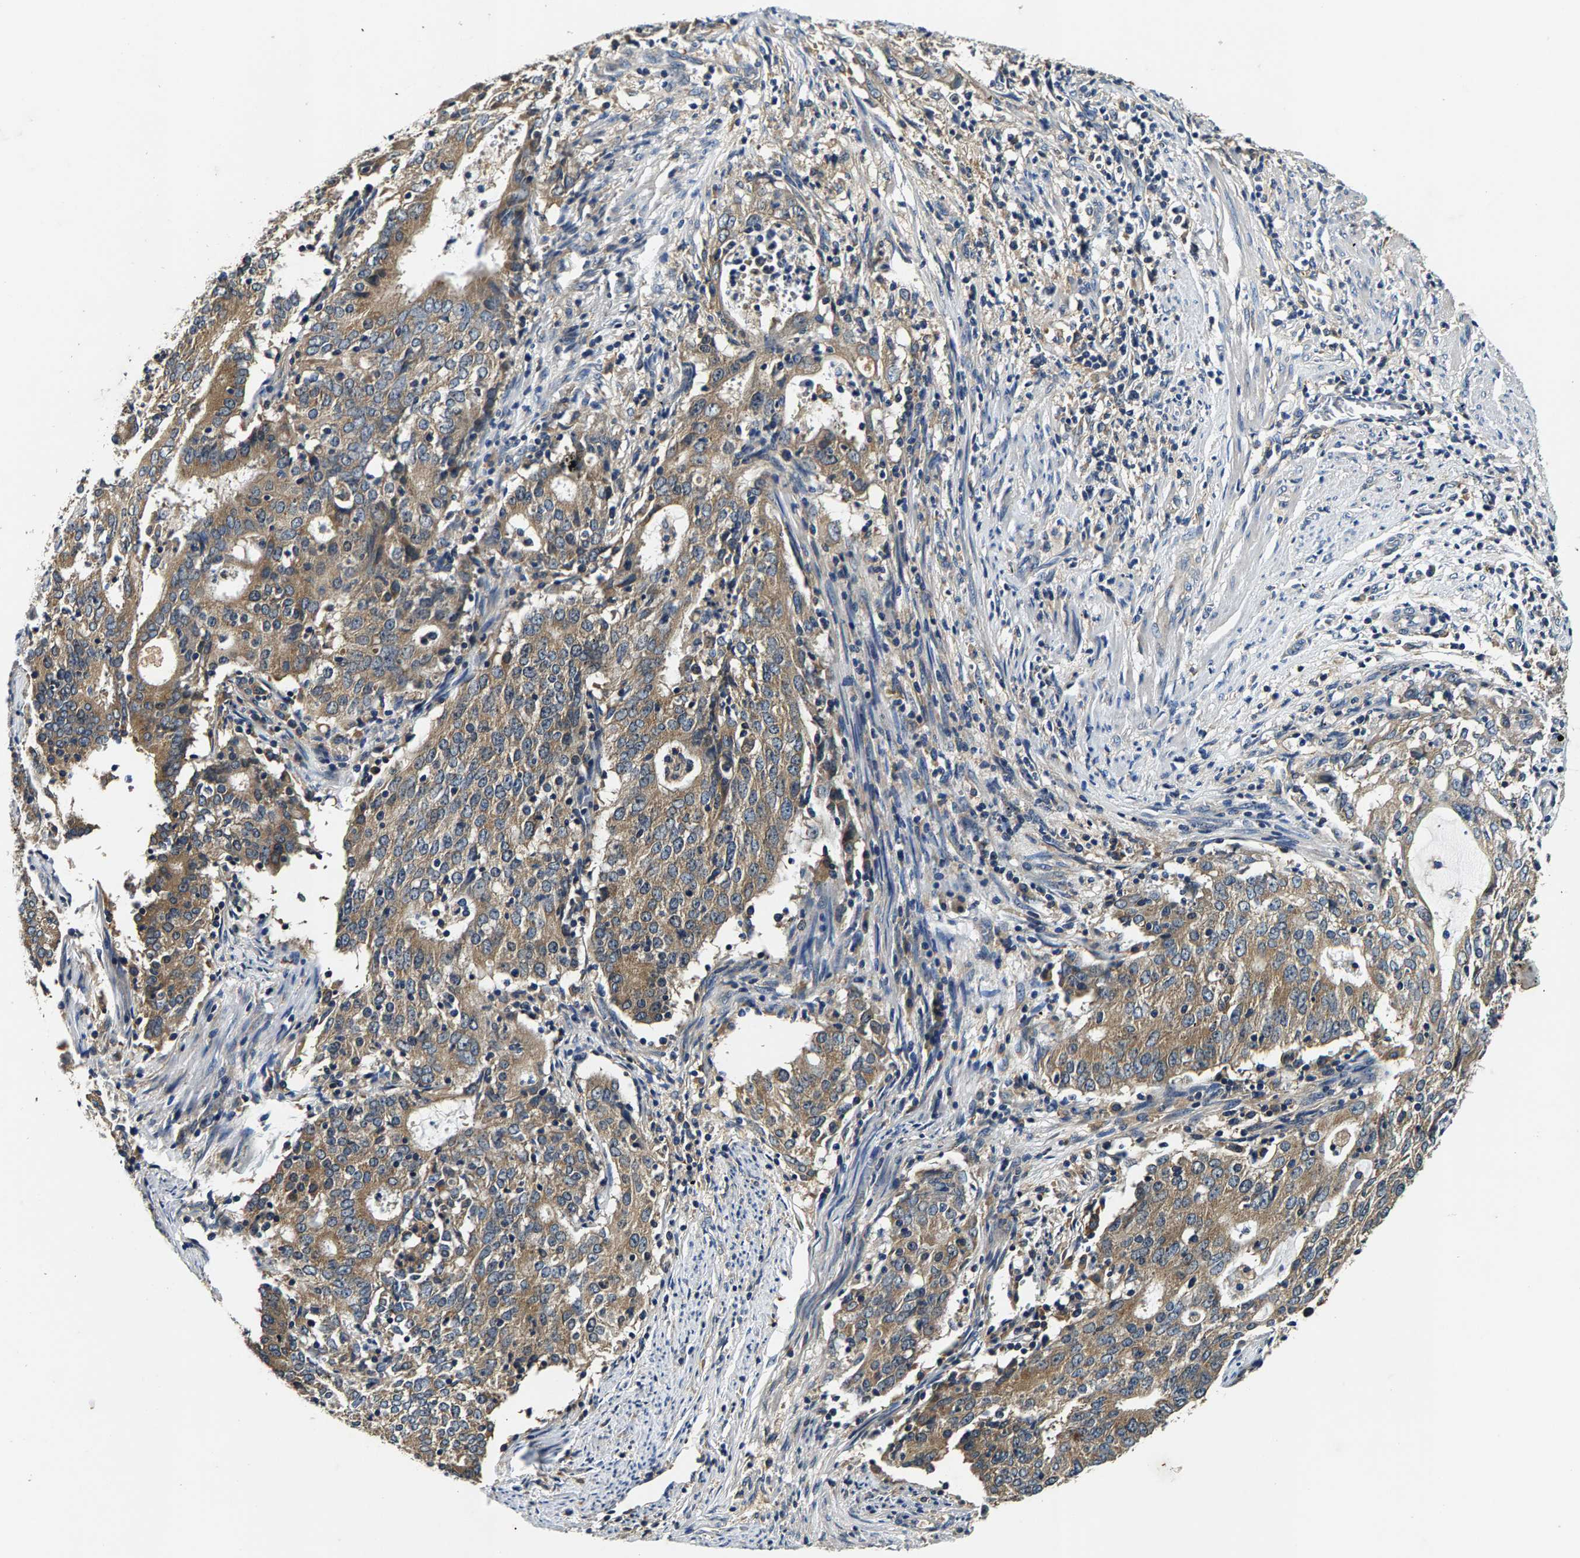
{"staining": {"intensity": "moderate", "quantity": ">75%", "location": "cytoplasmic/membranous"}, "tissue": "cervical cancer", "cell_type": "Tumor cells", "image_type": "cancer", "snomed": [{"axis": "morphology", "description": "Adenocarcinoma, NOS"}, {"axis": "topography", "description": "Cervix"}], "caption": "Protein expression analysis of human adenocarcinoma (cervical) reveals moderate cytoplasmic/membranous expression in approximately >75% of tumor cells. The staining was performed using DAB (3,3'-diaminobenzidine) to visualize the protein expression in brown, while the nuclei were stained in blue with hematoxylin (Magnification: 20x).", "gene": "PI4KB", "patient": {"sex": "female", "age": 44}}